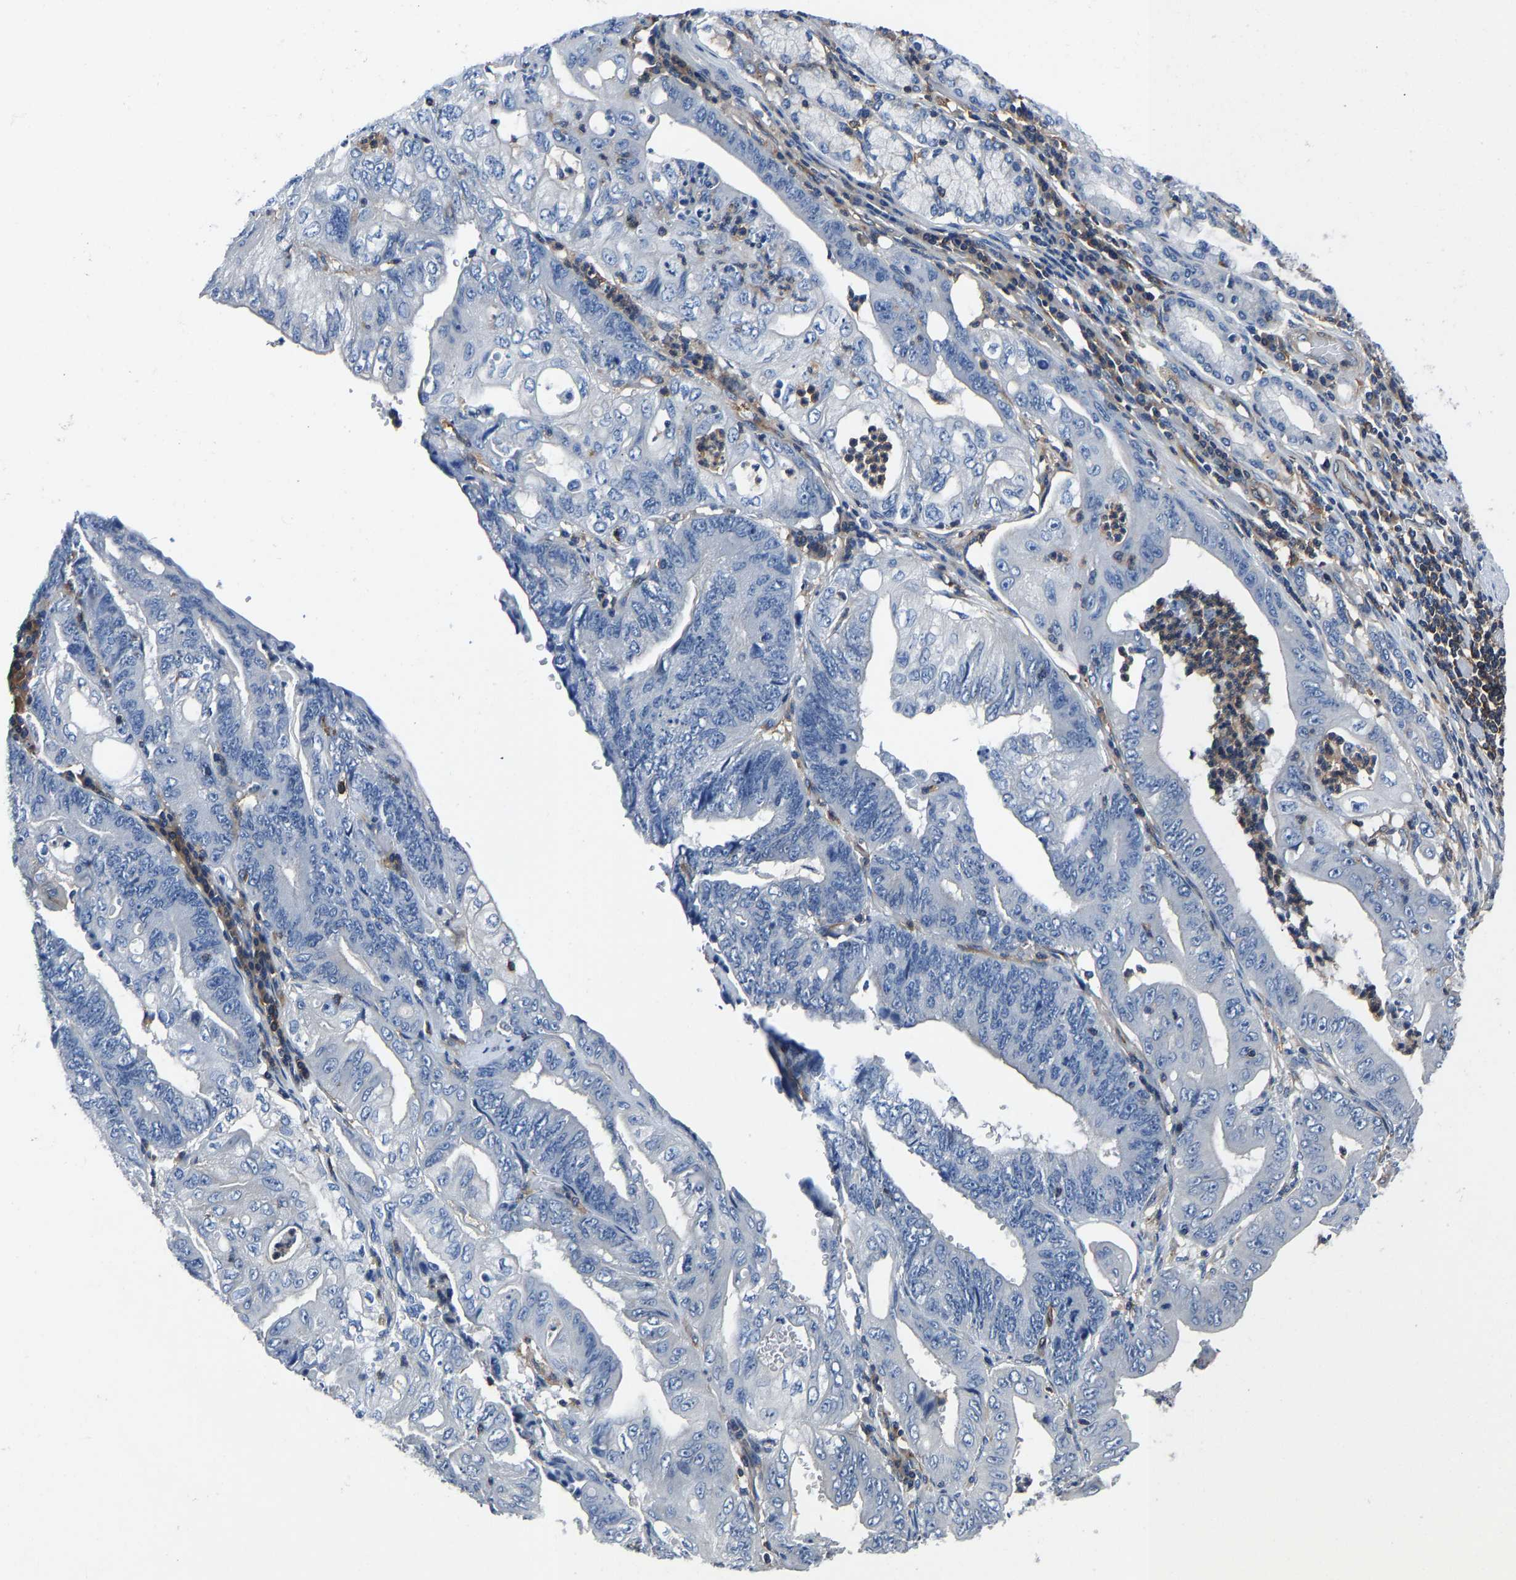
{"staining": {"intensity": "negative", "quantity": "none", "location": "none"}, "tissue": "stomach cancer", "cell_type": "Tumor cells", "image_type": "cancer", "snomed": [{"axis": "morphology", "description": "Adenocarcinoma, NOS"}, {"axis": "topography", "description": "Stomach"}], "caption": "Protein analysis of stomach adenocarcinoma exhibits no significant positivity in tumor cells. (Stains: DAB IHC with hematoxylin counter stain, Microscopy: brightfield microscopy at high magnification).", "gene": "PRKAR1A", "patient": {"sex": "female", "age": 73}}